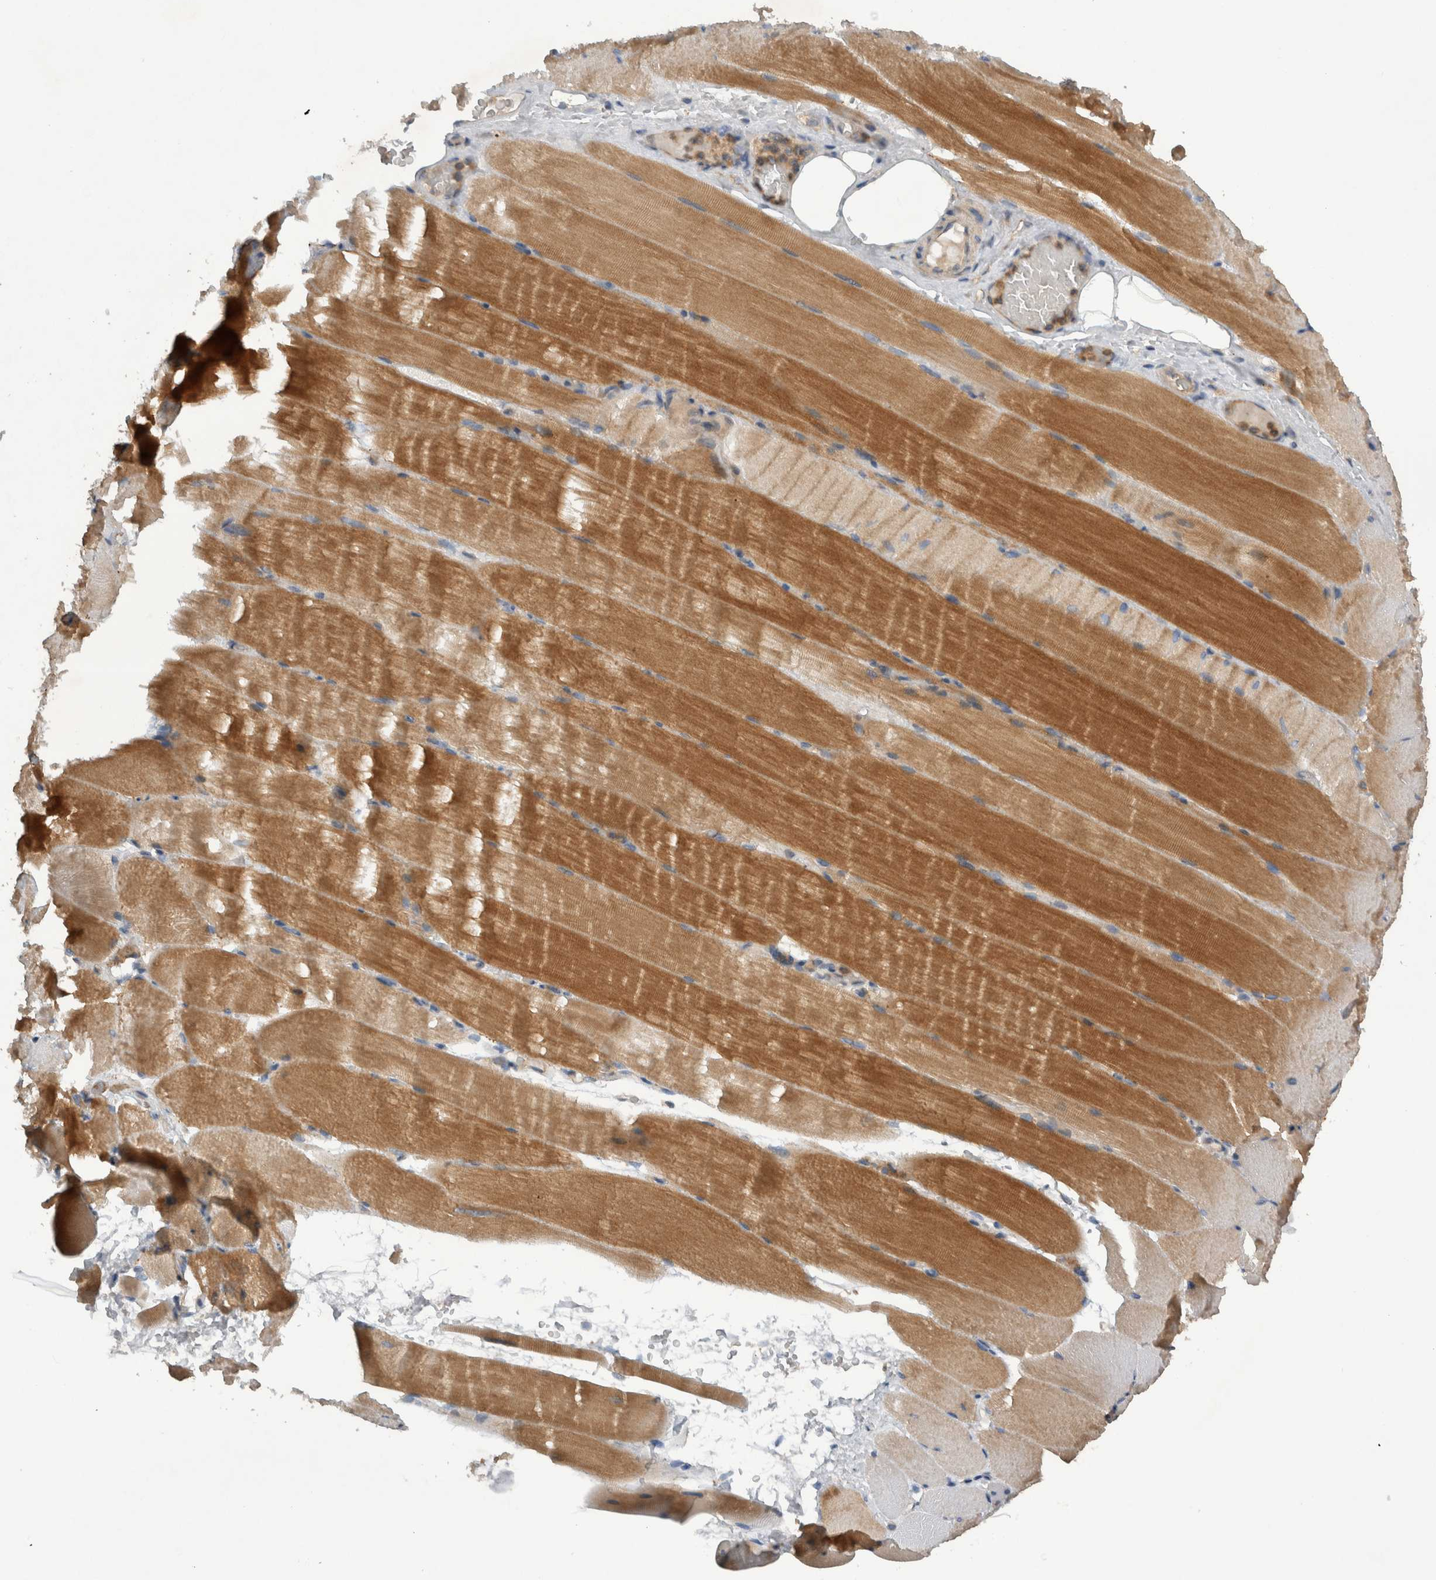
{"staining": {"intensity": "moderate", "quantity": "25%-75%", "location": "cytoplasmic/membranous"}, "tissue": "skeletal muscle", "cell_type": "Myocytes", "image_type": "normal", "snomed": [{"axis": "morphology", "description": "Normal tissue, NOS"}, {"axis": "topography", "description": "Skeletal muscle"}, {"axis": "topography", "description": "Parathyroid gland"}], "caption": "Immunohistochemical staining of benign human skeletal muscle demonstrates moderate cytoplasmic/membranous protein positivity in about 25%-75% of myocytes.", "gene": "SCARA5", "patient": {"sex": "female", "age": 37}}